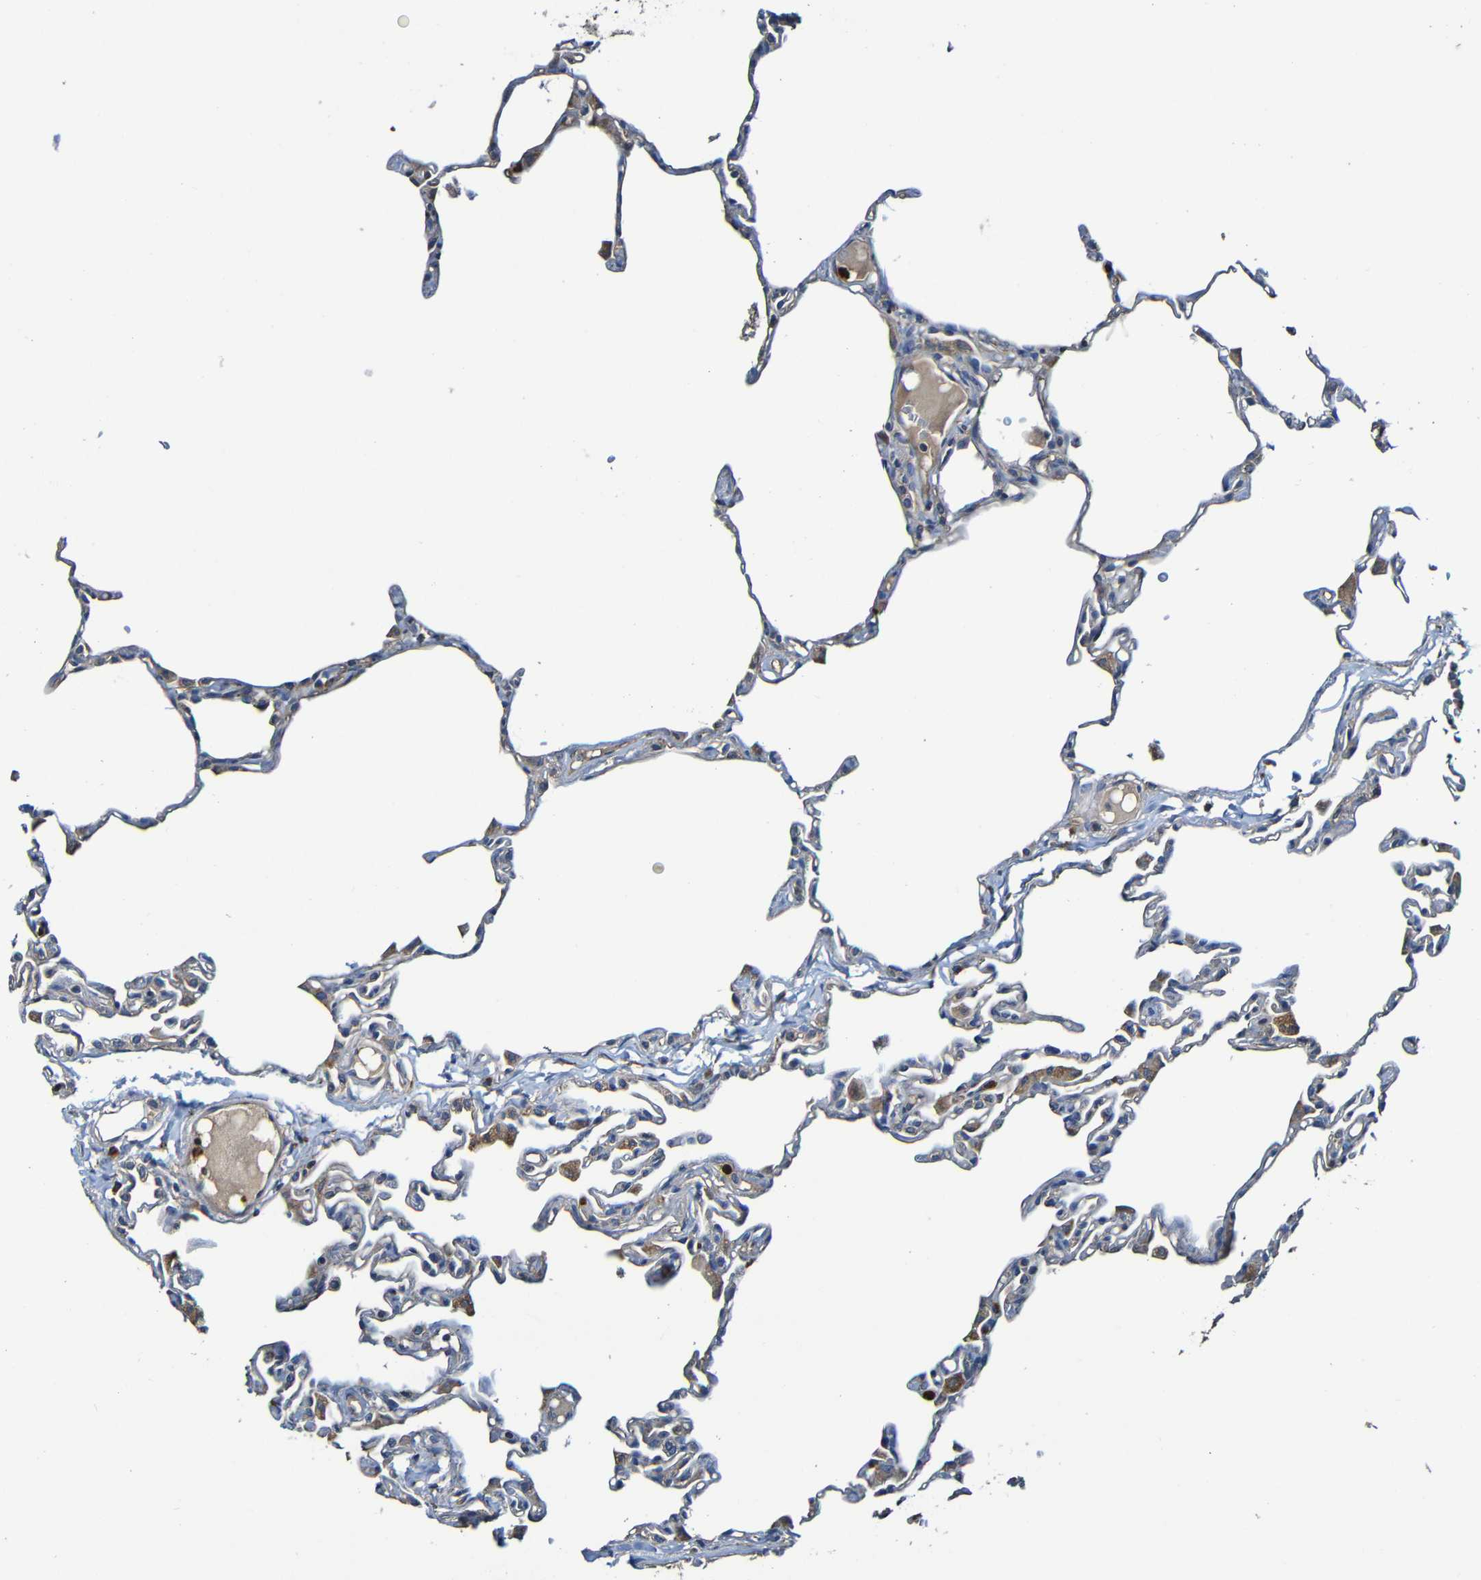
{"staining": {"intensity": "moderate", "quantity": "25%-75%", "location": "cytoplasmic/membranous"}, "tissue": "lung", "cell_type": "Alveolar cells", "image_type": "normal", "snomed": [{"axis": "morphology", "description": "Normal tissue, NOS"}, {"axis": "topography", "description": "Lung"}], "caption": "Human lung stained with a brown dye reveals moderate cytoplasmic/membranous positive positivity in approximately 25%-75% of alveolar cells.", "gene": "ADAM15", "patient": {"sex": "female", "age": 49}}